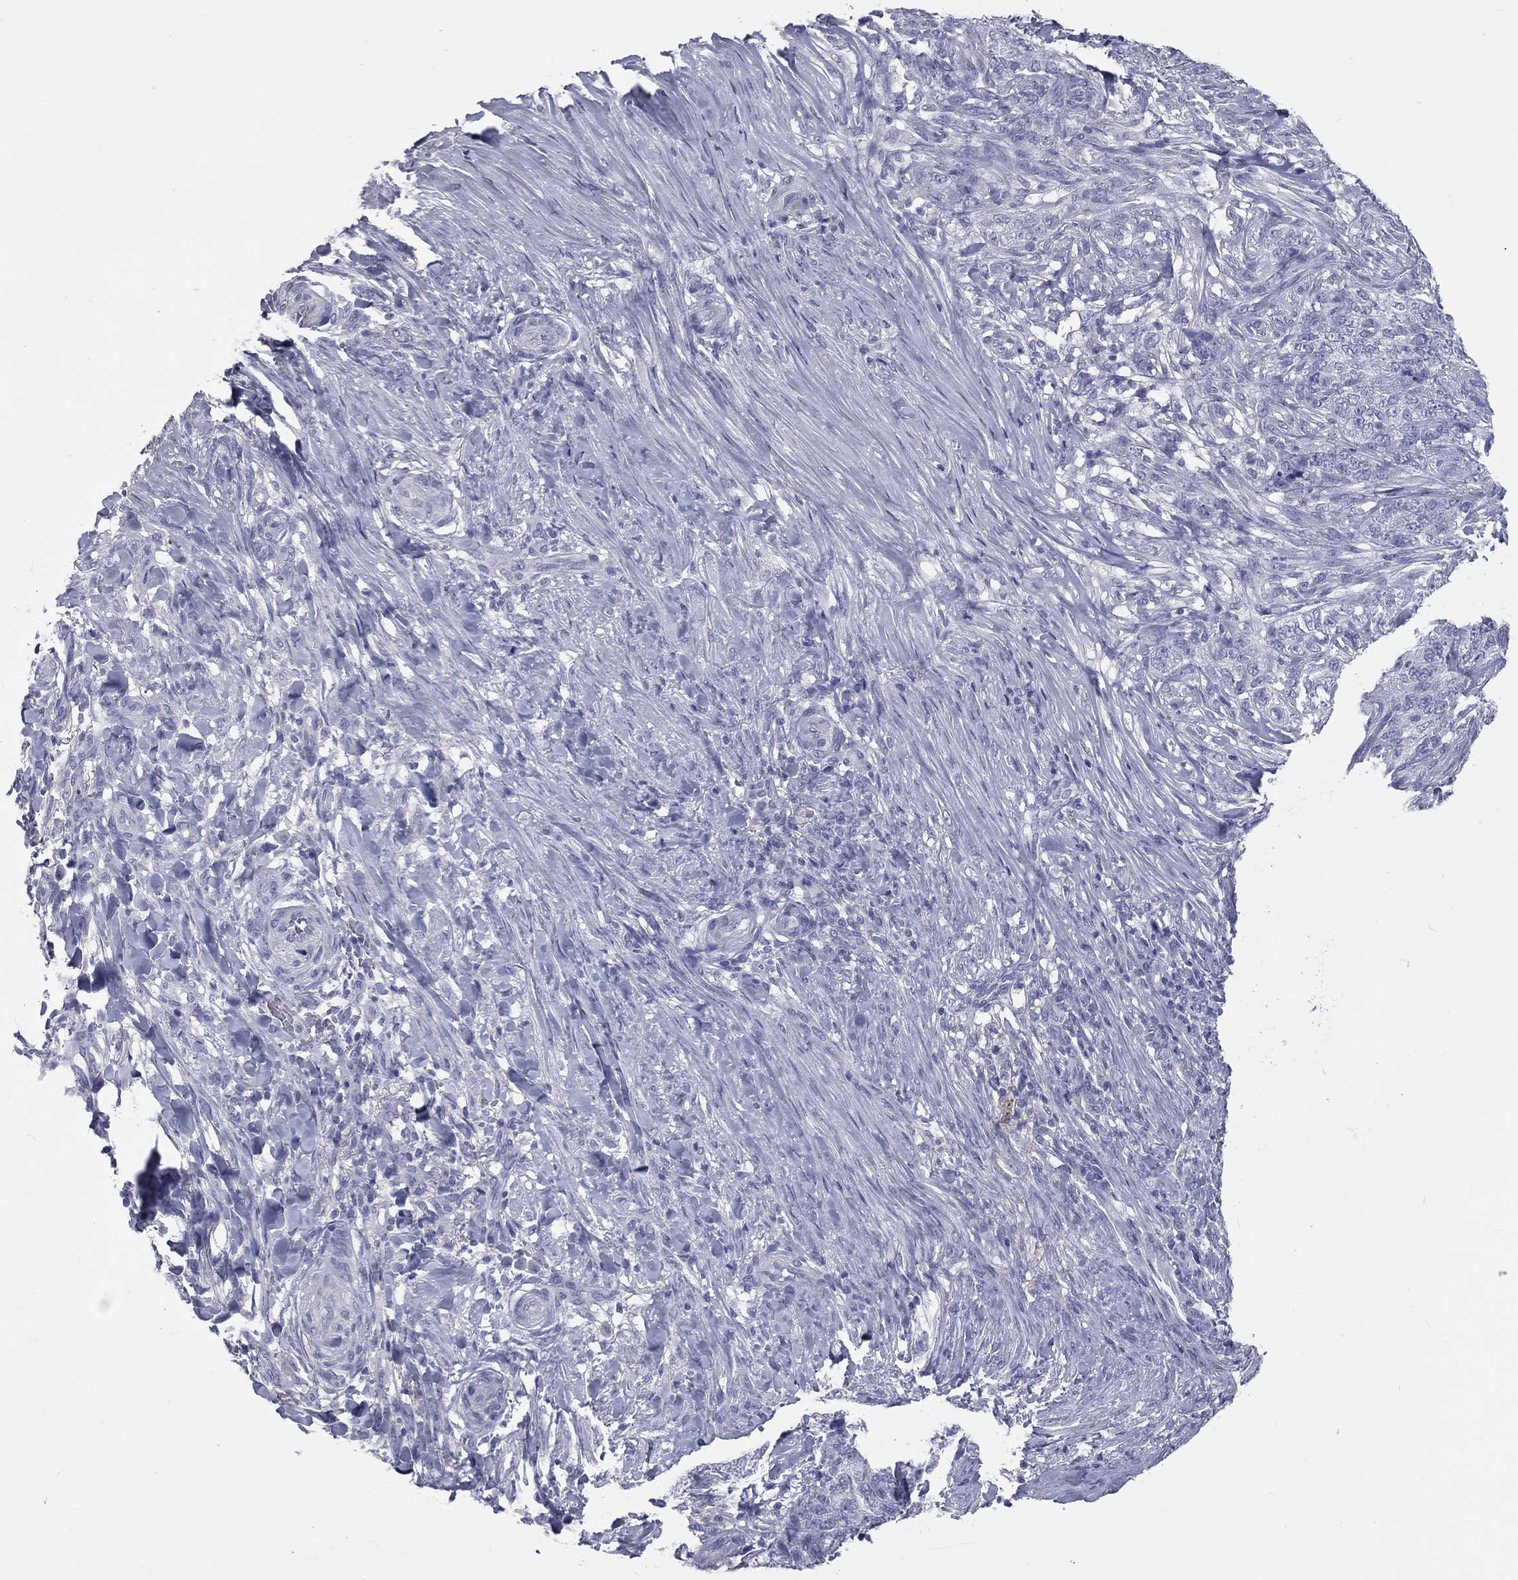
{"staining": {"intensity": "negative", "quantity": "none", "location": "none"}, "tissue": "skin cancer", "cell_type": "Tumor cells", "image_type": "cancer", "snomed": [{"axis": "morphology", "description": "Basal cell carcinoma"}, {"axis": "topography", "description": "Skin"}], "caption": "IHC of skin basal cell carcinoma reveals no staining in tumor cells.", "gene": "TFPI2", "patient": {"sex": "female", "age": 69}}